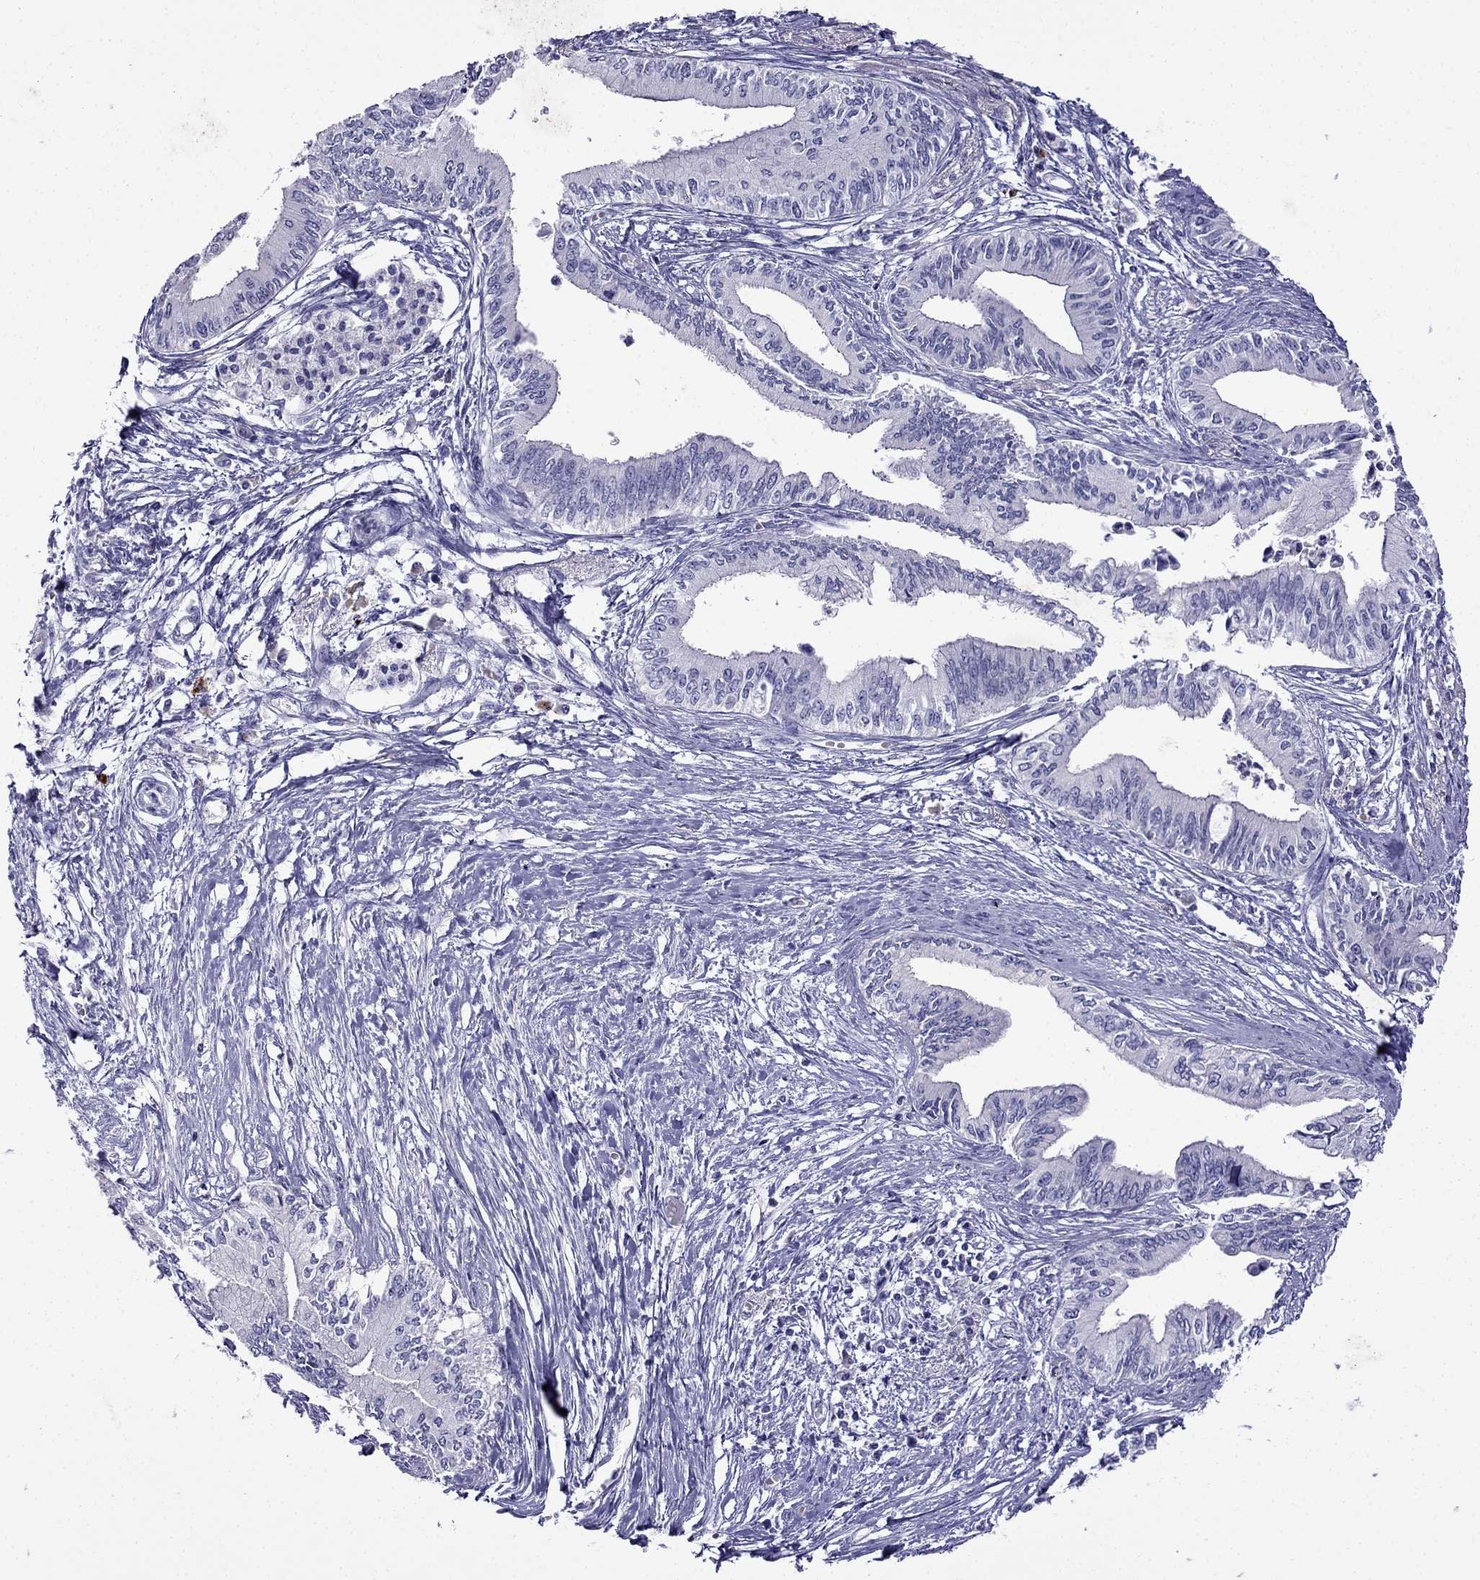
{"staining": {"intensity": "negative", "quantity": "none", "location": "none"}, "tissue": "pancreatic cancer", "cell_type": "Tumor cells", "image_type": "cancer", "snomed": [{"axis": "morphology", "description": "Adenocarcinoma, NOS"}, {"axis": "topography", "description": "Pancreas"}], "caption": "A photomicrograph of human pancreatic adenocarcinoma is negative for staining in tumor cells.", "gene": "PATE1", "patient": {"sex": "female", "age": 61}}